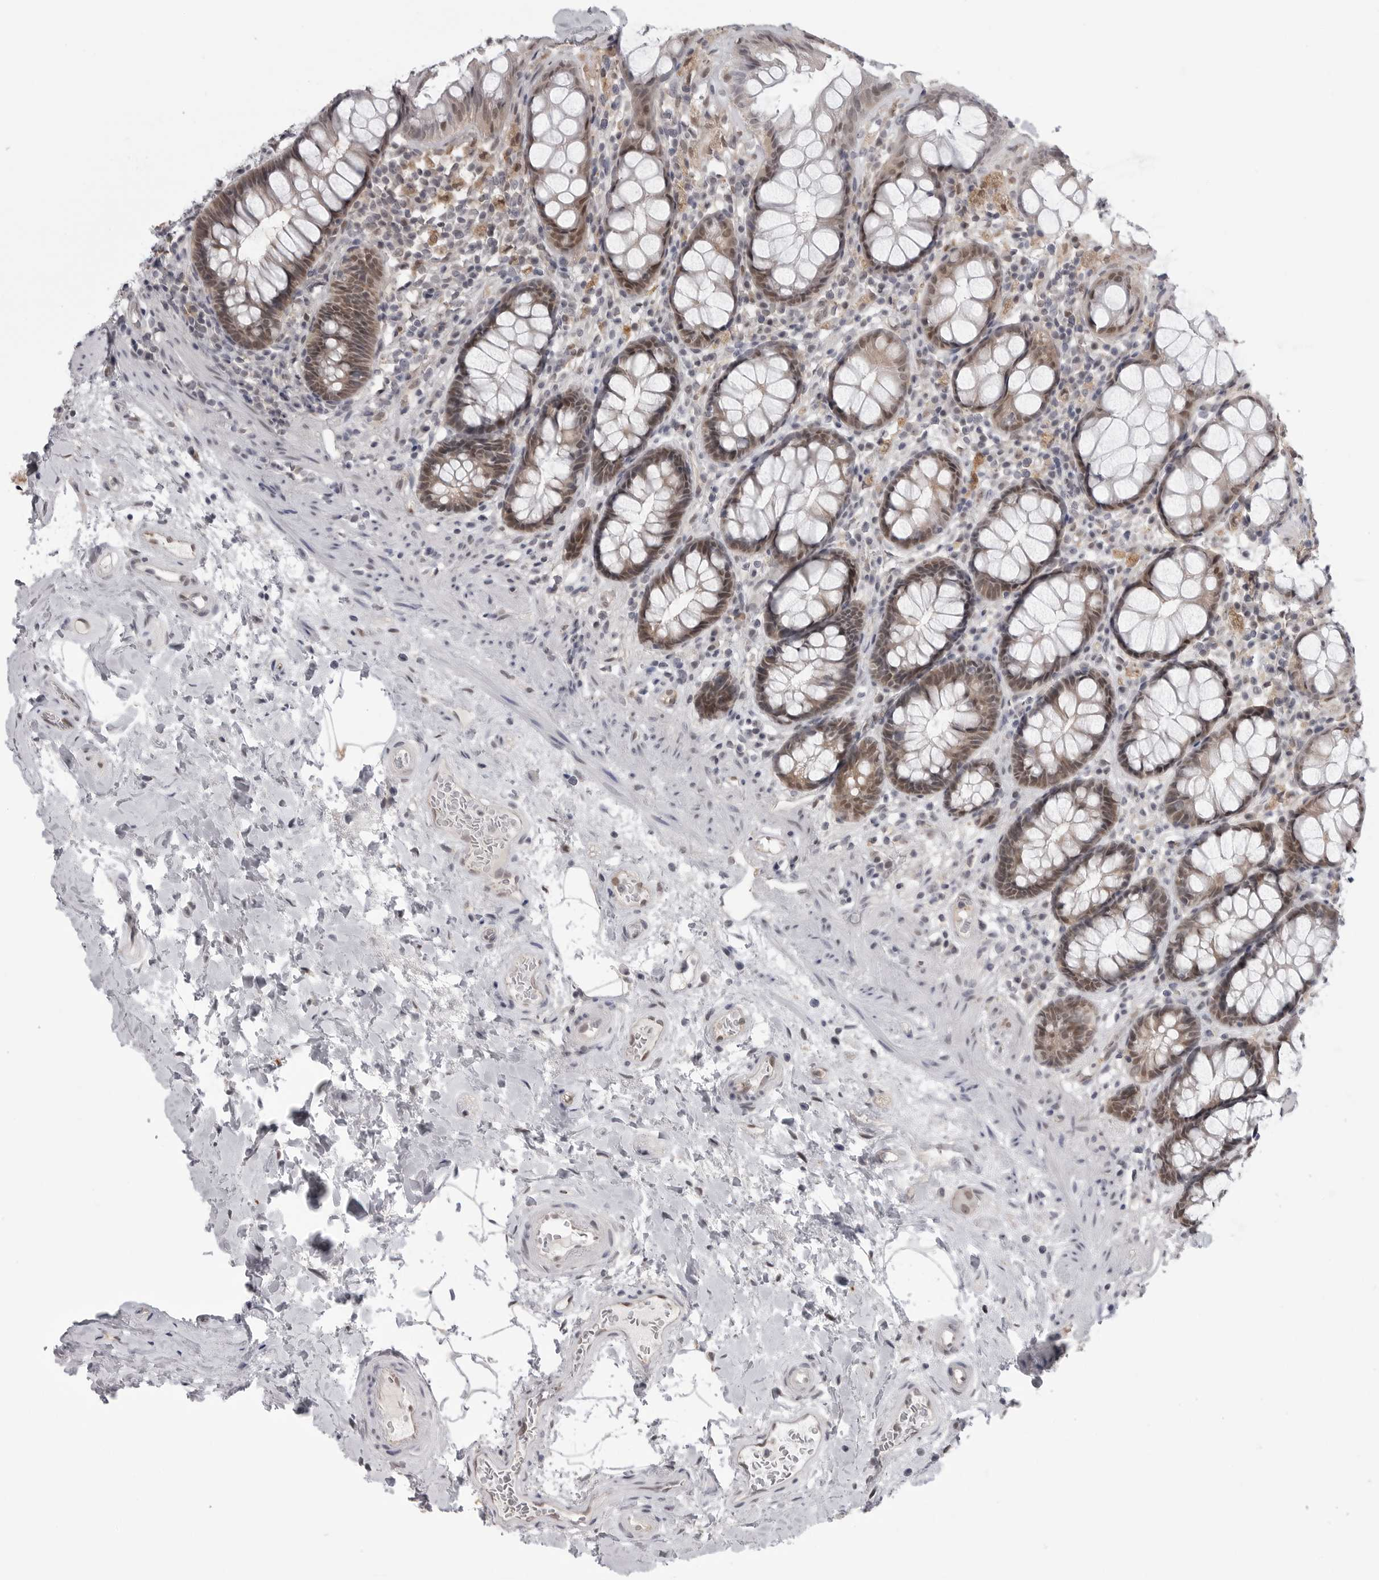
{"staining": {"intensity": "weak", "quantity": ">75%", "location": "cytoplasmic/membranous,nuclear"}, "tissue": "rectum", "cell_type": "Glandular cells", "image_type": "normal", "snomed": [{"axis": "morphology", "description": "Normal tissue, NOS"}, {"axis": "topography", "description": "Rectum"}], "caption": "DAB immunohistochemical staining of benign rectum demonstrates weak cytoplasmic/membranous,nuclear protein staining in about >75% of glandular cells. The protein of interest is stained brown, and the nuclei are stained in blue (DAB IHC with brightfield microscopy, high magnification).", "gene": "PNPO", "patient": {"sex": "male", "age": 64}}